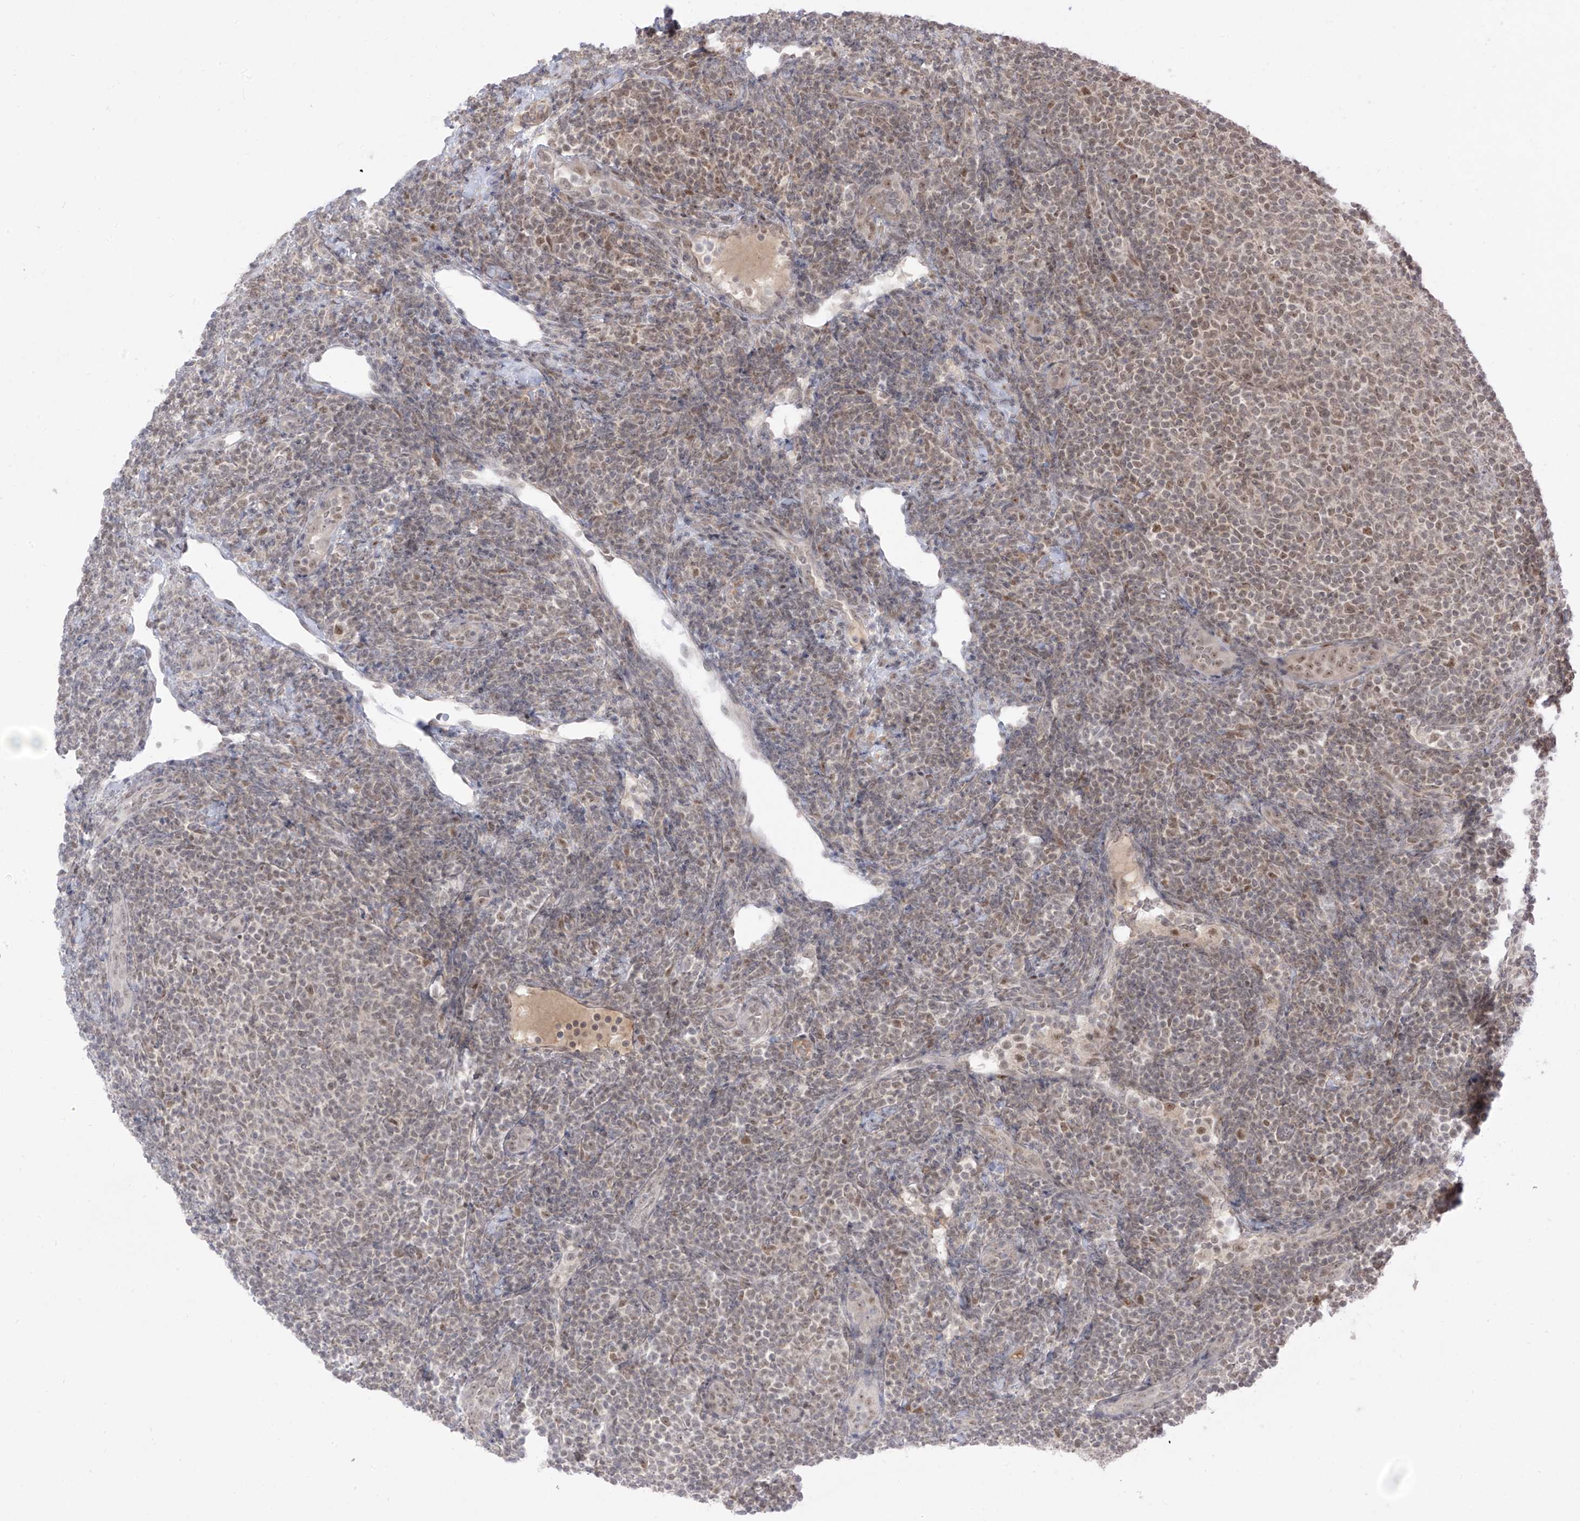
{"staining": {"intensity": "weak", "quantity": "25%-75%", "location": "nuclear"}, "tissue": "lymphoma", "cell_type": "Tumor cells", "image_type": "cancer", "snomed": [{"axis": "morphology", "description": "Malignant lymphoma, non-Hodgkin's type, Low grade"}, {"axis": "topography", "description": "Lymph node"}], "caption": "Brown immunohistochemical staining in lymphoma demonstrates weak nuclear expression in about 25%-75% of tumor cells.", "gene": "OGT", "patient": {"sex": "male", "age": 66}}